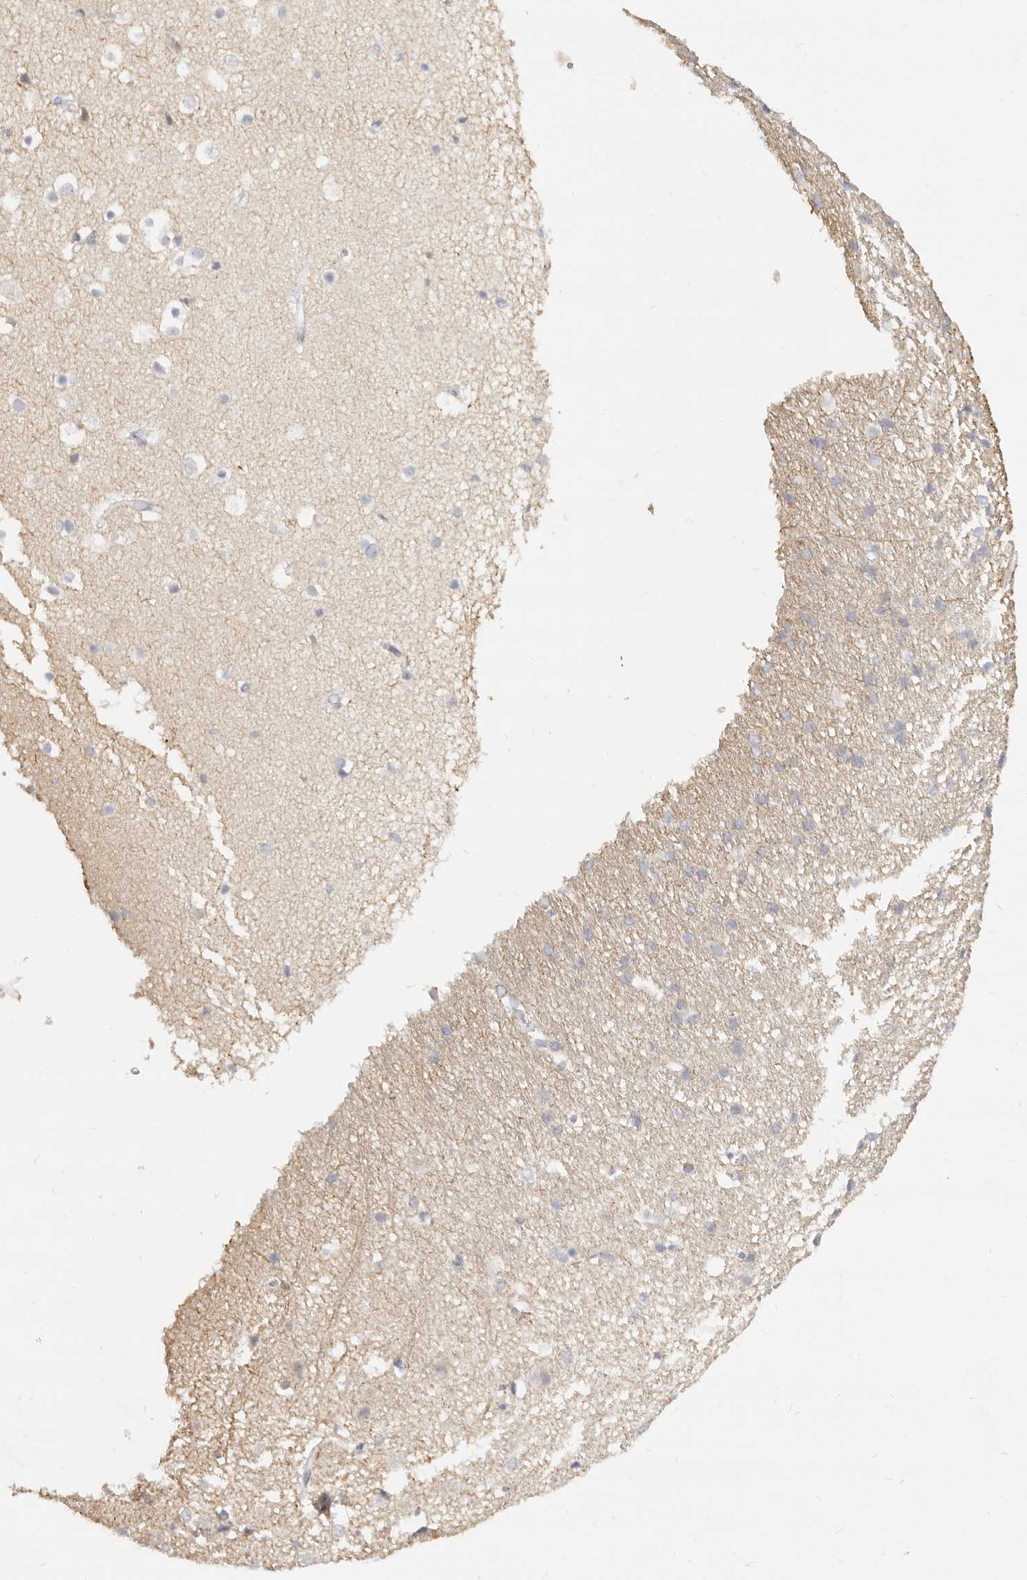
{"staining": {"intensity": "negative", "quantity": "none", "location": "none"}, "tissue": "cerebral cortex", "cell_type": "Endothelial cells", "image_type": "normal", "snomed": [{"axis": "morphology", "description": "Normal tissue, NOS"}, {"axis": "topography", "description": "Cerebral cortex"}], "caption": "Cerebral cortex stained for a protein using immunohistochemistry (IHC) exhibits no positivity endothelial cells.", "gene": "NIBAN1", "patient": {"sex": "male", "age": 54}}